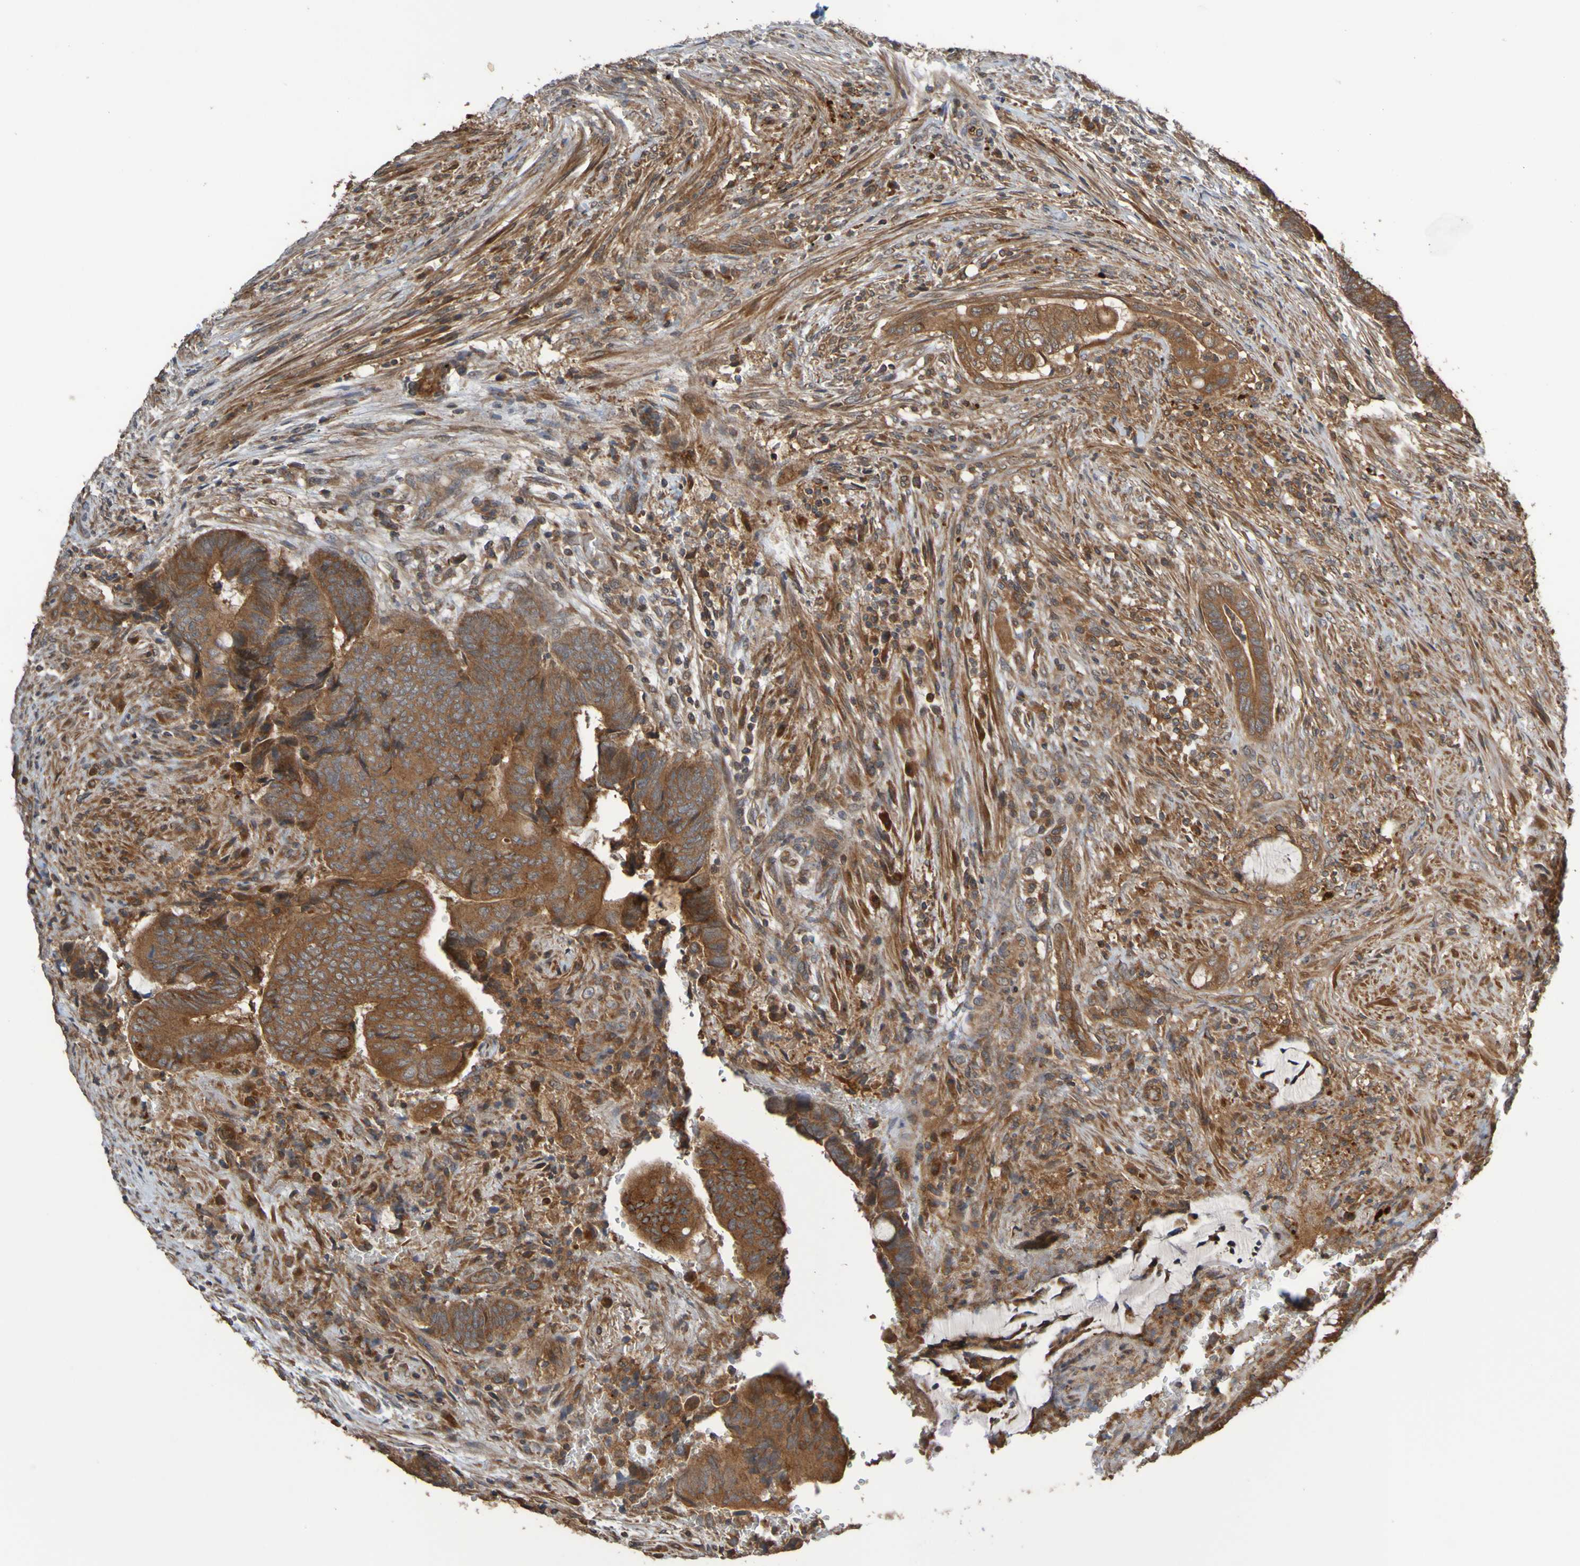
{"staining": {"intensity": "moderate", "quantity": ">75%", "location": "cytoplasmic/membranous"}, "tissue": "colorectal cancer", "cell_type": "Tumor cells", "image_type": "cancer", "snomed": [{"axis": "morphology", "description": "Normal tissue, NOS"}, {"axis": "morphology", "description": "Adenocarcinoma, NOS"}, {"axis": "topography", "description": "Rectum"}, {"axis": "topography", "description": "Peripheral nerve tissue"}], "caption": "Immunohistochemical staining of human colorectal cancer (adenocarcinoma) demonstrates medium levels of moderate cytoplasmic/membranous protein expression in approximately >75% of tumor cells.", "gene": "UCN", "patient": {"sex": "male", "age": 92}}